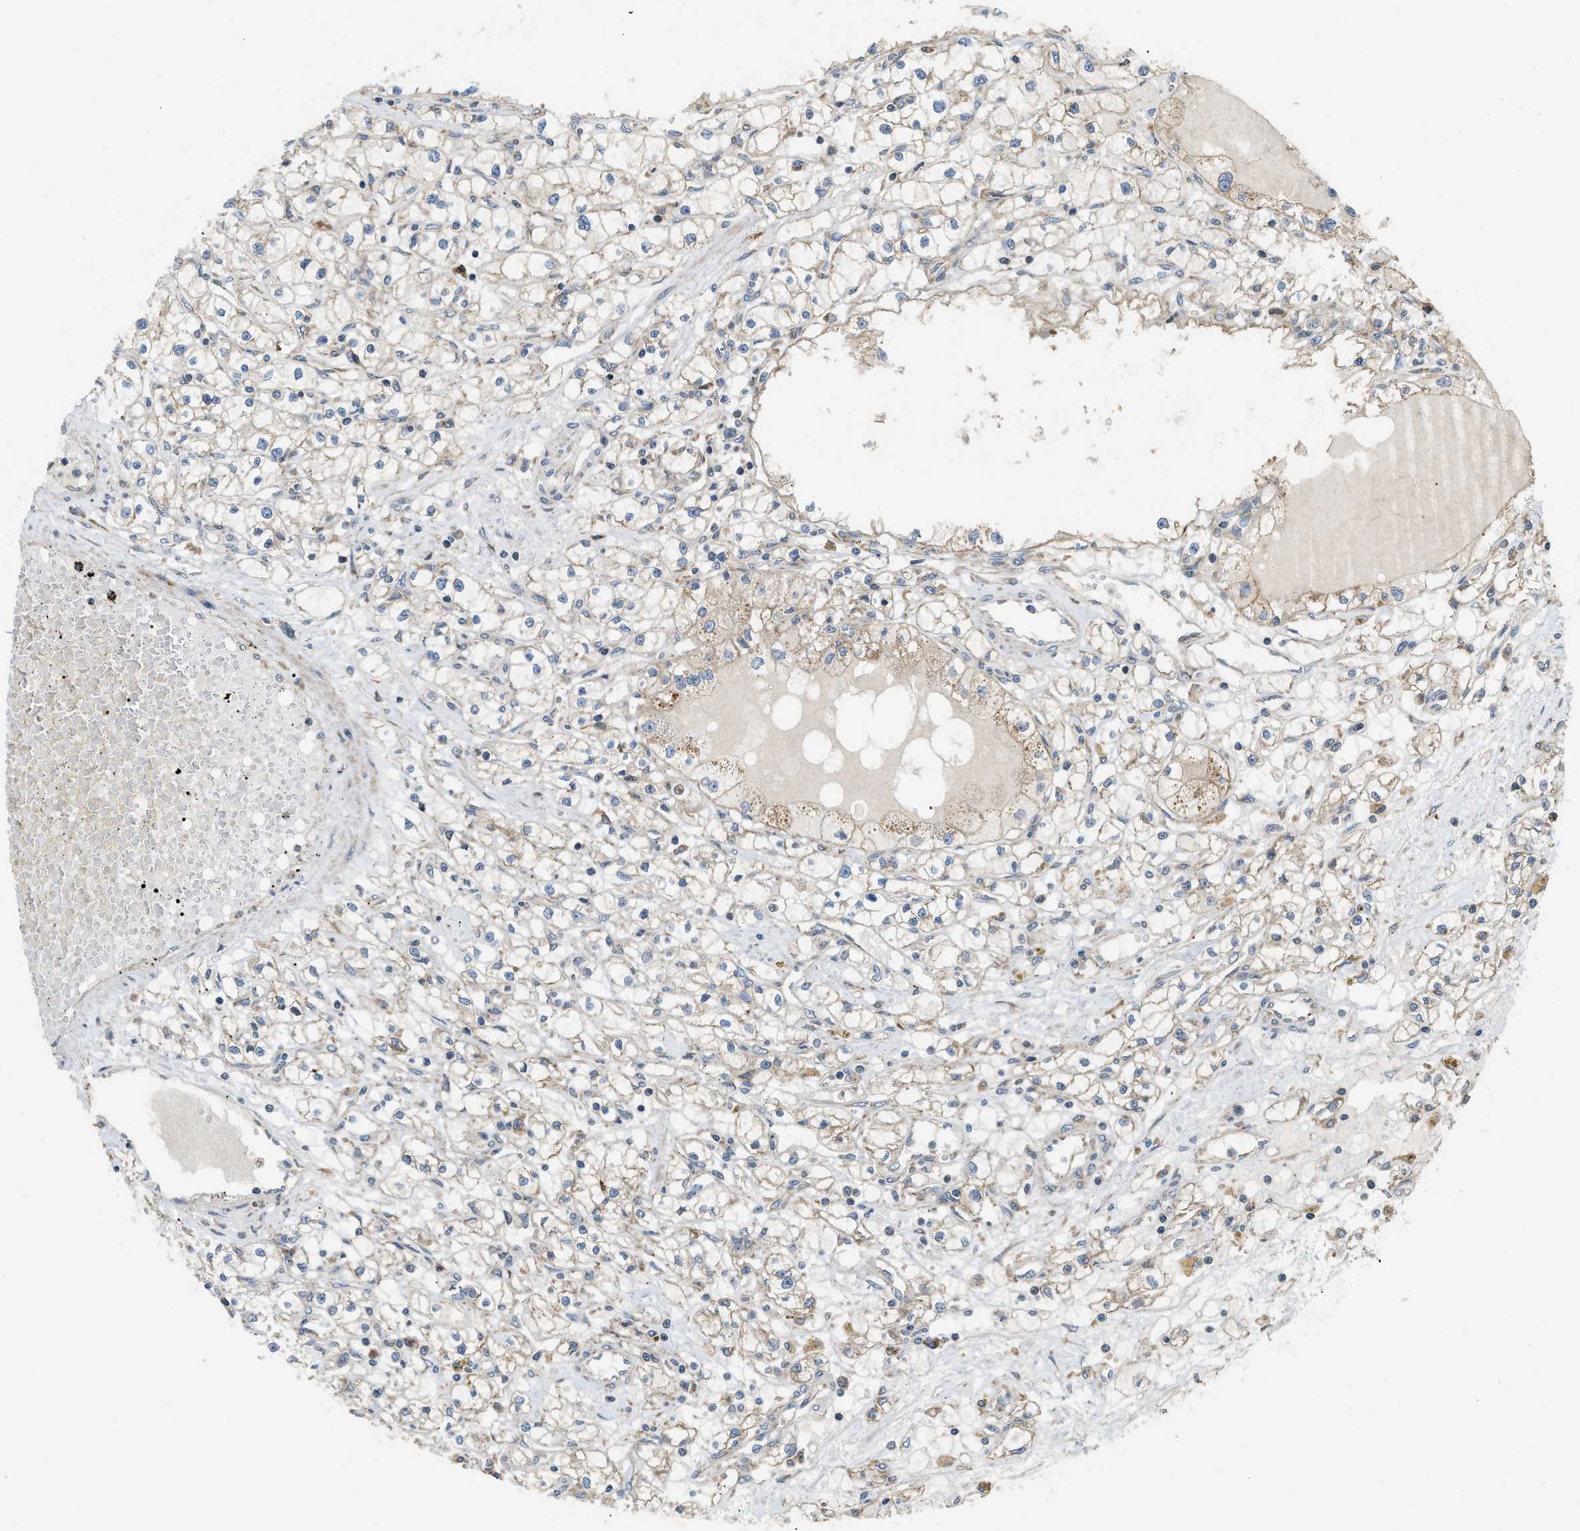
{"staining": {"intensity": "weak", "quantity": ">75%", "location": "cytoplasmic/membranous"}, "tissue": "renal cancer", "cell_type": "Tumor cells", "image_type": "cancer", "snomed": [{"axis": "morphology", "description": "Adenocarcinoma, NOS"}, {"axis": "topography", "description": "Kidney"}], "caption": "Approximately >75% of tumor cells in renal cancer (adenocarcinoma) demonstrate weak cytoplasmic/membranous protein positivity as visualized by brown immunohistochemical staining.", "gene": "TMEM68", "patient": {"sex": "male", "age": 56}}